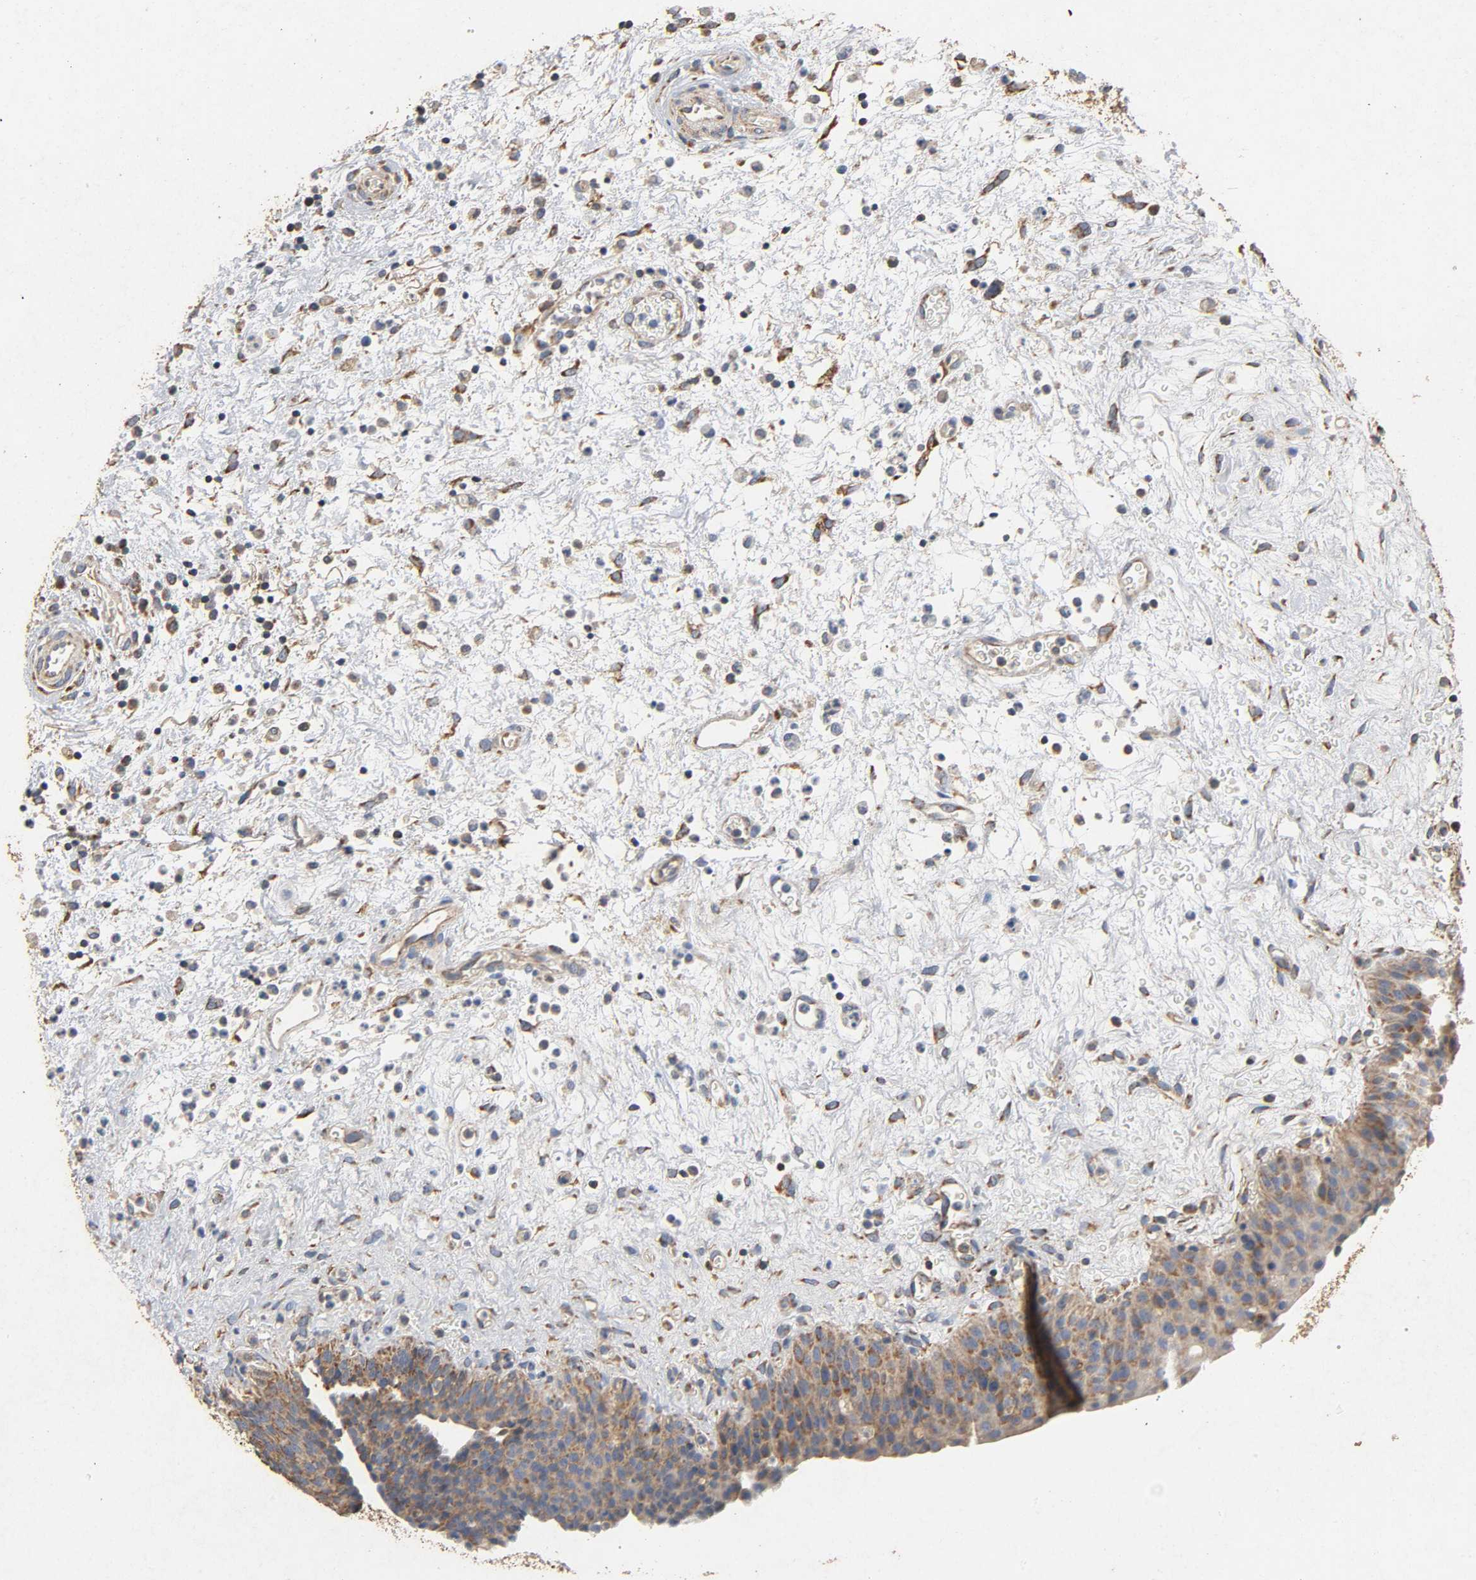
{"staining": {"intensity": "moderate", "quantity": ">75%", "location": "cytoplasmic/membranous"}, "tissue": "urinary bladder", "cell_type": "Urothelial cells", "image_type": "normal", "snomed": [{"axis": "morphology", "description": "Normal tissue, NOS"}, {"axis": "morphology", "description": "Dysplasia, NOS"}, {"axis": "topography", "description": "Urinary bladder"}], "caption": "A high-resolution photomicrograph shows IHC staining of unremarkable urinary bladder, which shows moderate cytoplasmic/membranous staining in about >75% of urothelial cells. The staining is performed using DAB brown chromogen to label protein expression. The nuclei are counter-stained blue using hematoxylin.", "gene": "NDUFS3", "patient": {"sex": "male", "age": 35}}